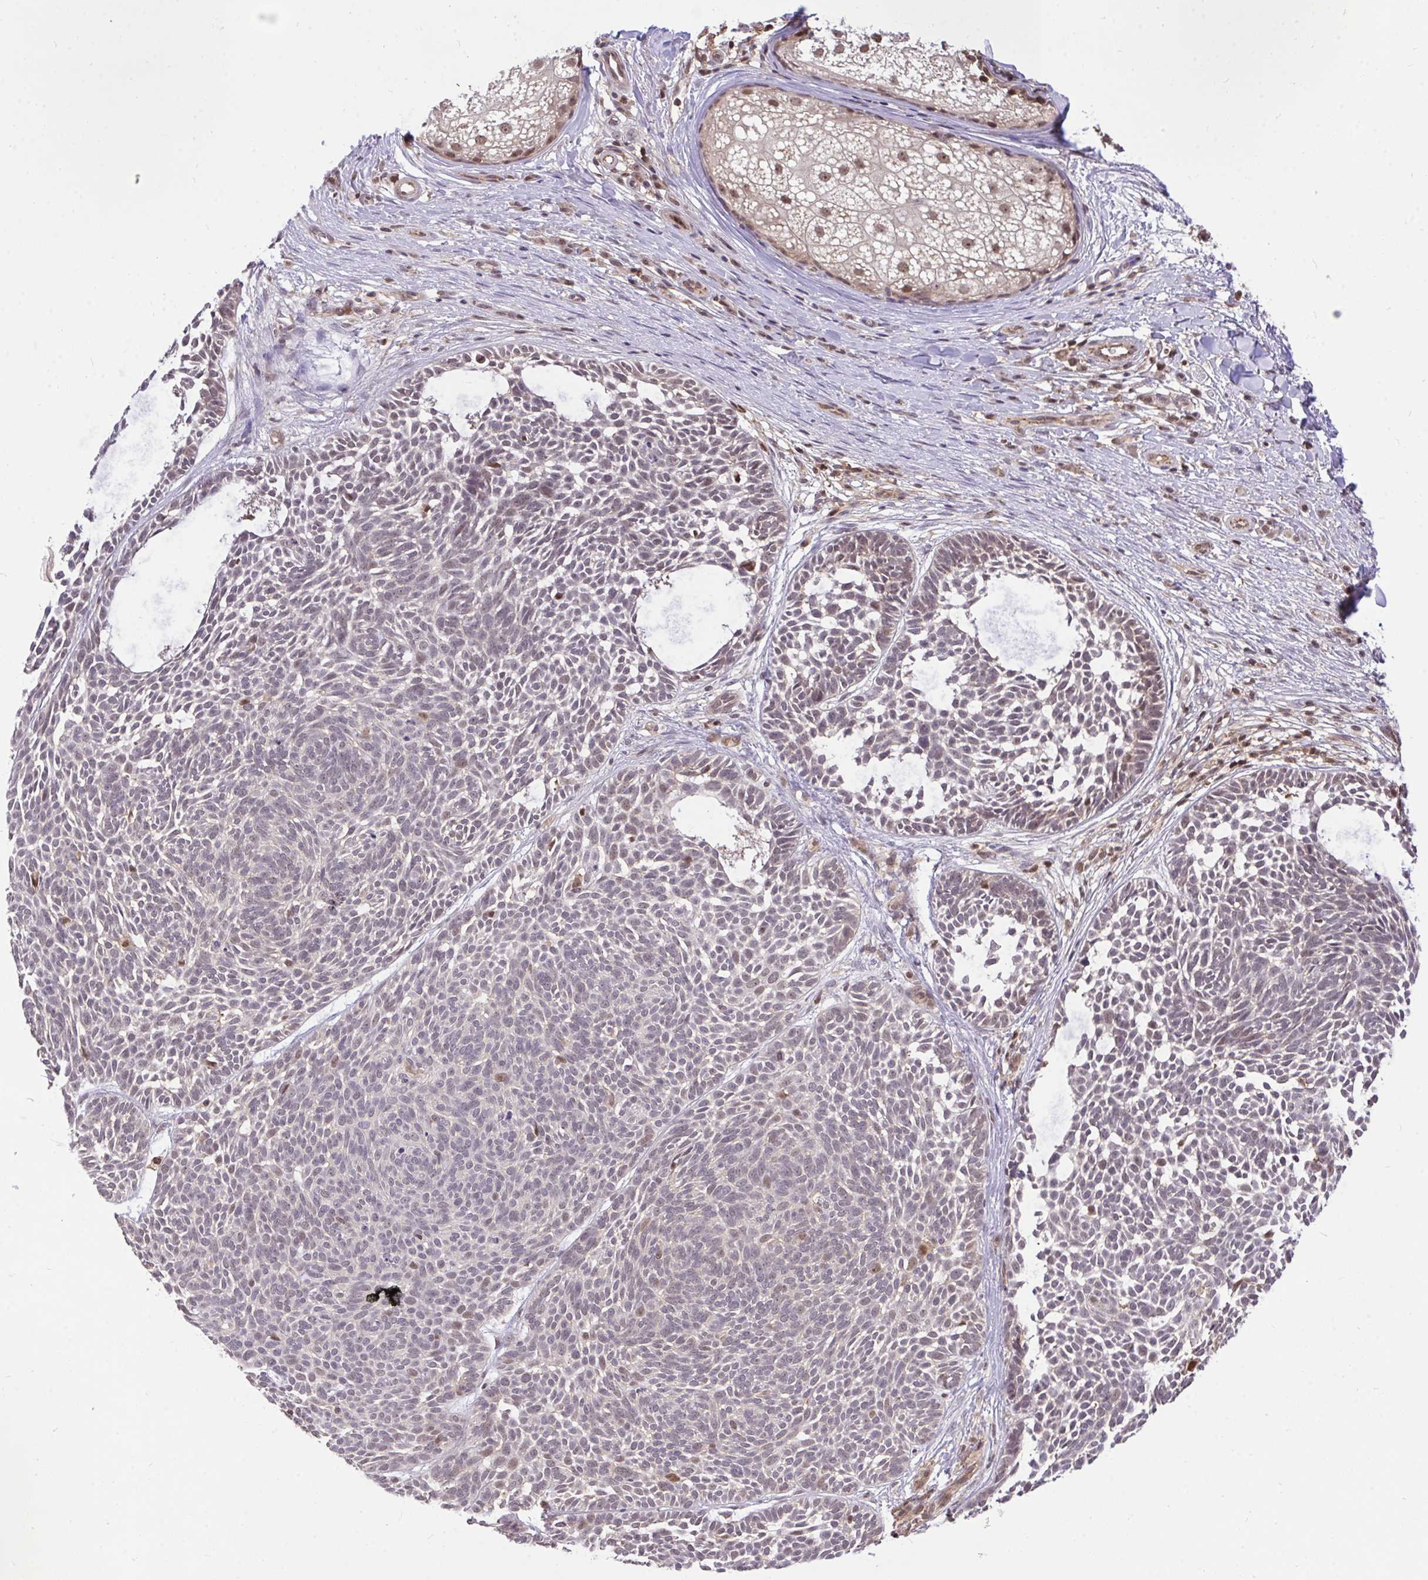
{"staining": {"intensity": "weak", "quantity": "<25%", "location": "cytoplasmic/membranous,nuclear"}, "tissue": "skin cancer", "cell_type": "Tumor cells", "image_type": "cancer", "snomed": [{"axis": "morphology", "description": "Basal cell carcinoma"}, {"axis": "topography", "description": "Skin"}, {"axis": "topography", "description": "Skin of trunk"}], "caption": "This is a micrograph of immunohistochemistry staining of skin cancer (basal cell carcinoma), which shows no positivity in tumor cells.", "gene": "PPP1CA", "patient": {"sex": "male", "age": 74}}